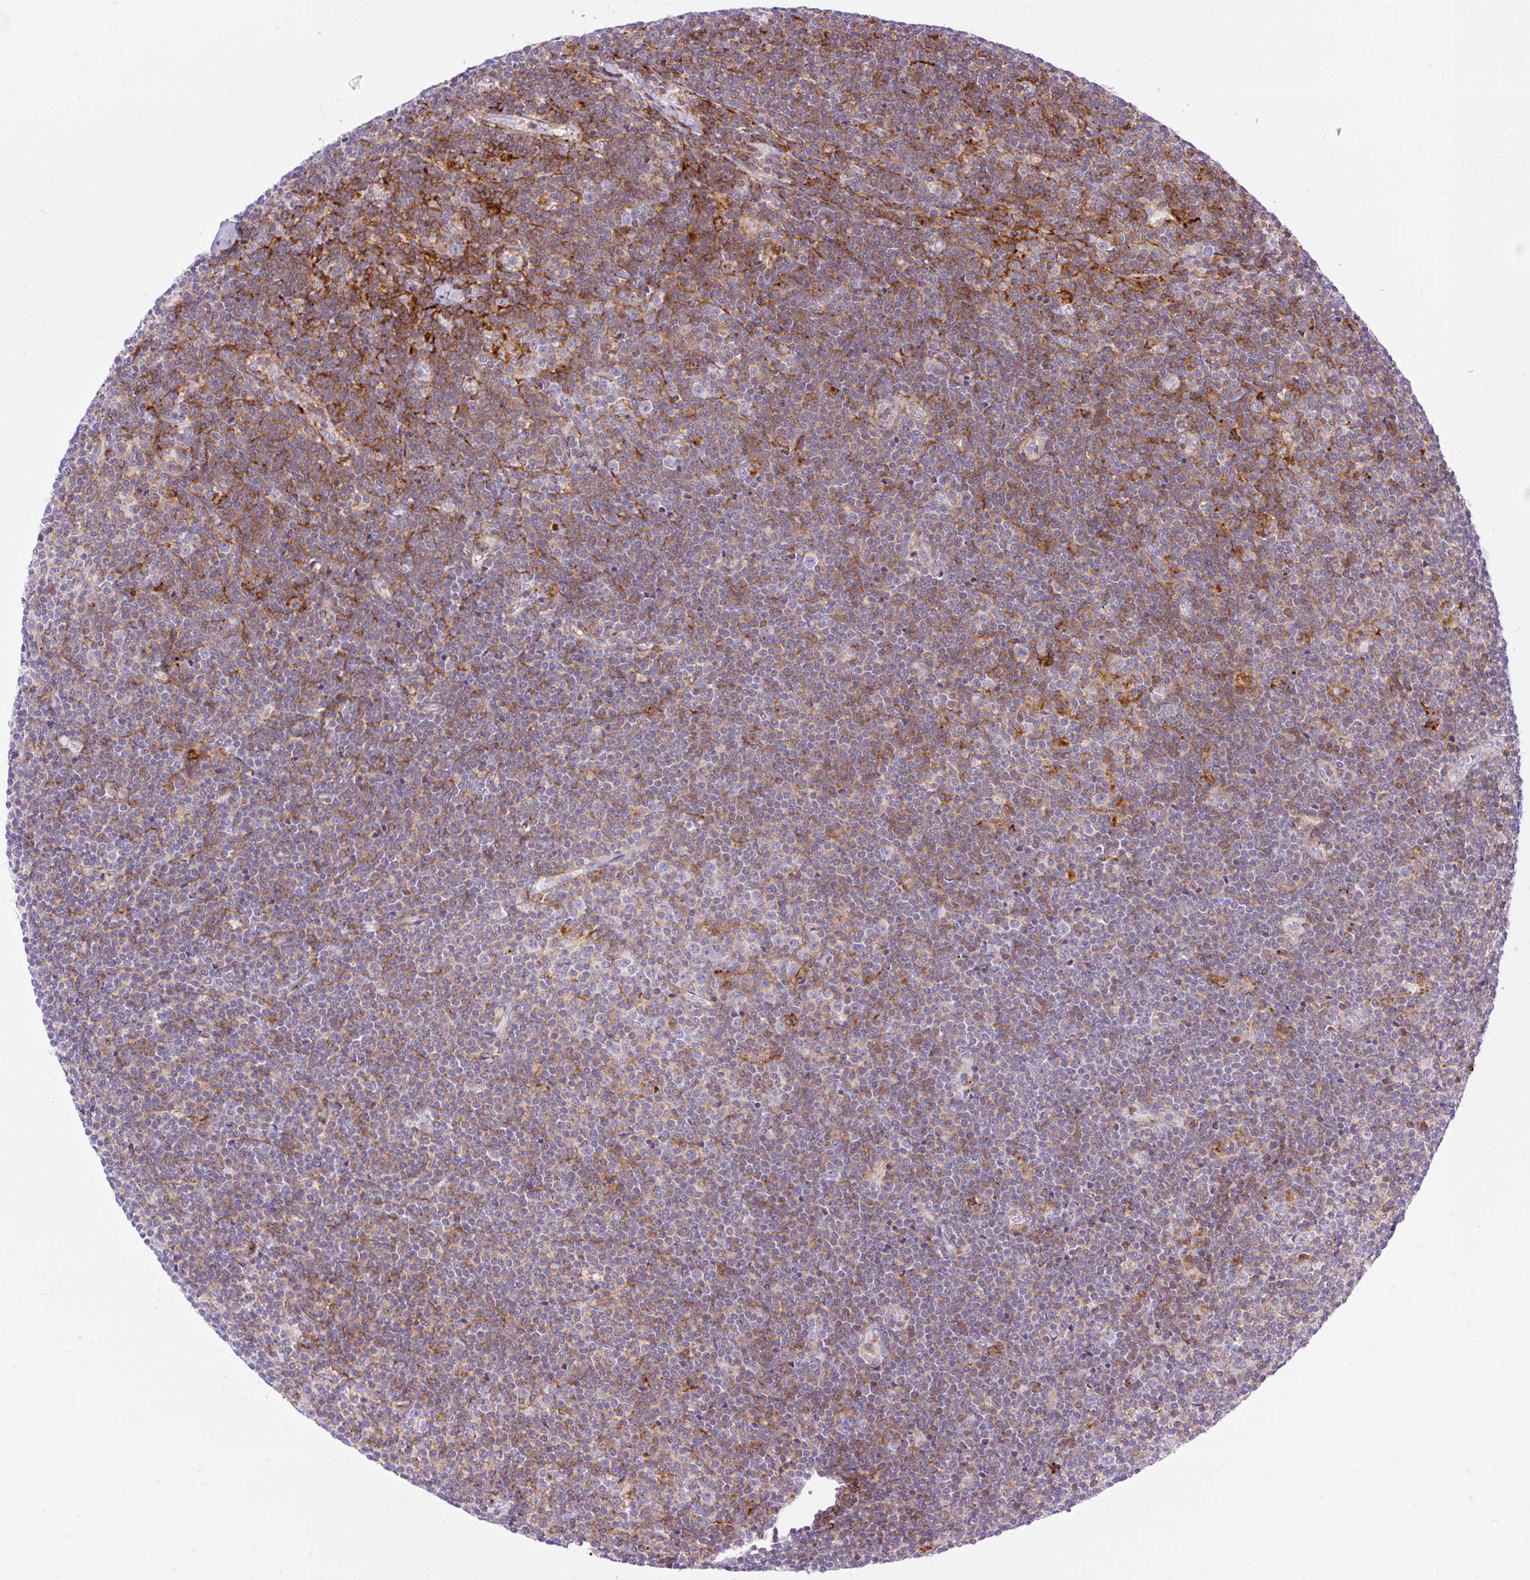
{"staining": {"intensity": "moderate", "quantity": "25%-75%", "location": "cytoplasmic/membranous"}, "tissue": "lymphoma", "cell_type": "Tumor cells", "image_type": "cancer", "snomed": [{"axis": "morphology", "description": "Malignant lymphoma, non-Hodgkin's type, Low grade"}, {"axis": "topography", "description": "Lymph node"}], "caption": "Immunohistochemical staining of lymphoma exhibits medium levels of moderate cytoplasmic/membranous protein positivity in about 25%-75% of tumor cells.", "gene": "CORO7-PAM16", "patient": {"sex": "male", "age": 48}}